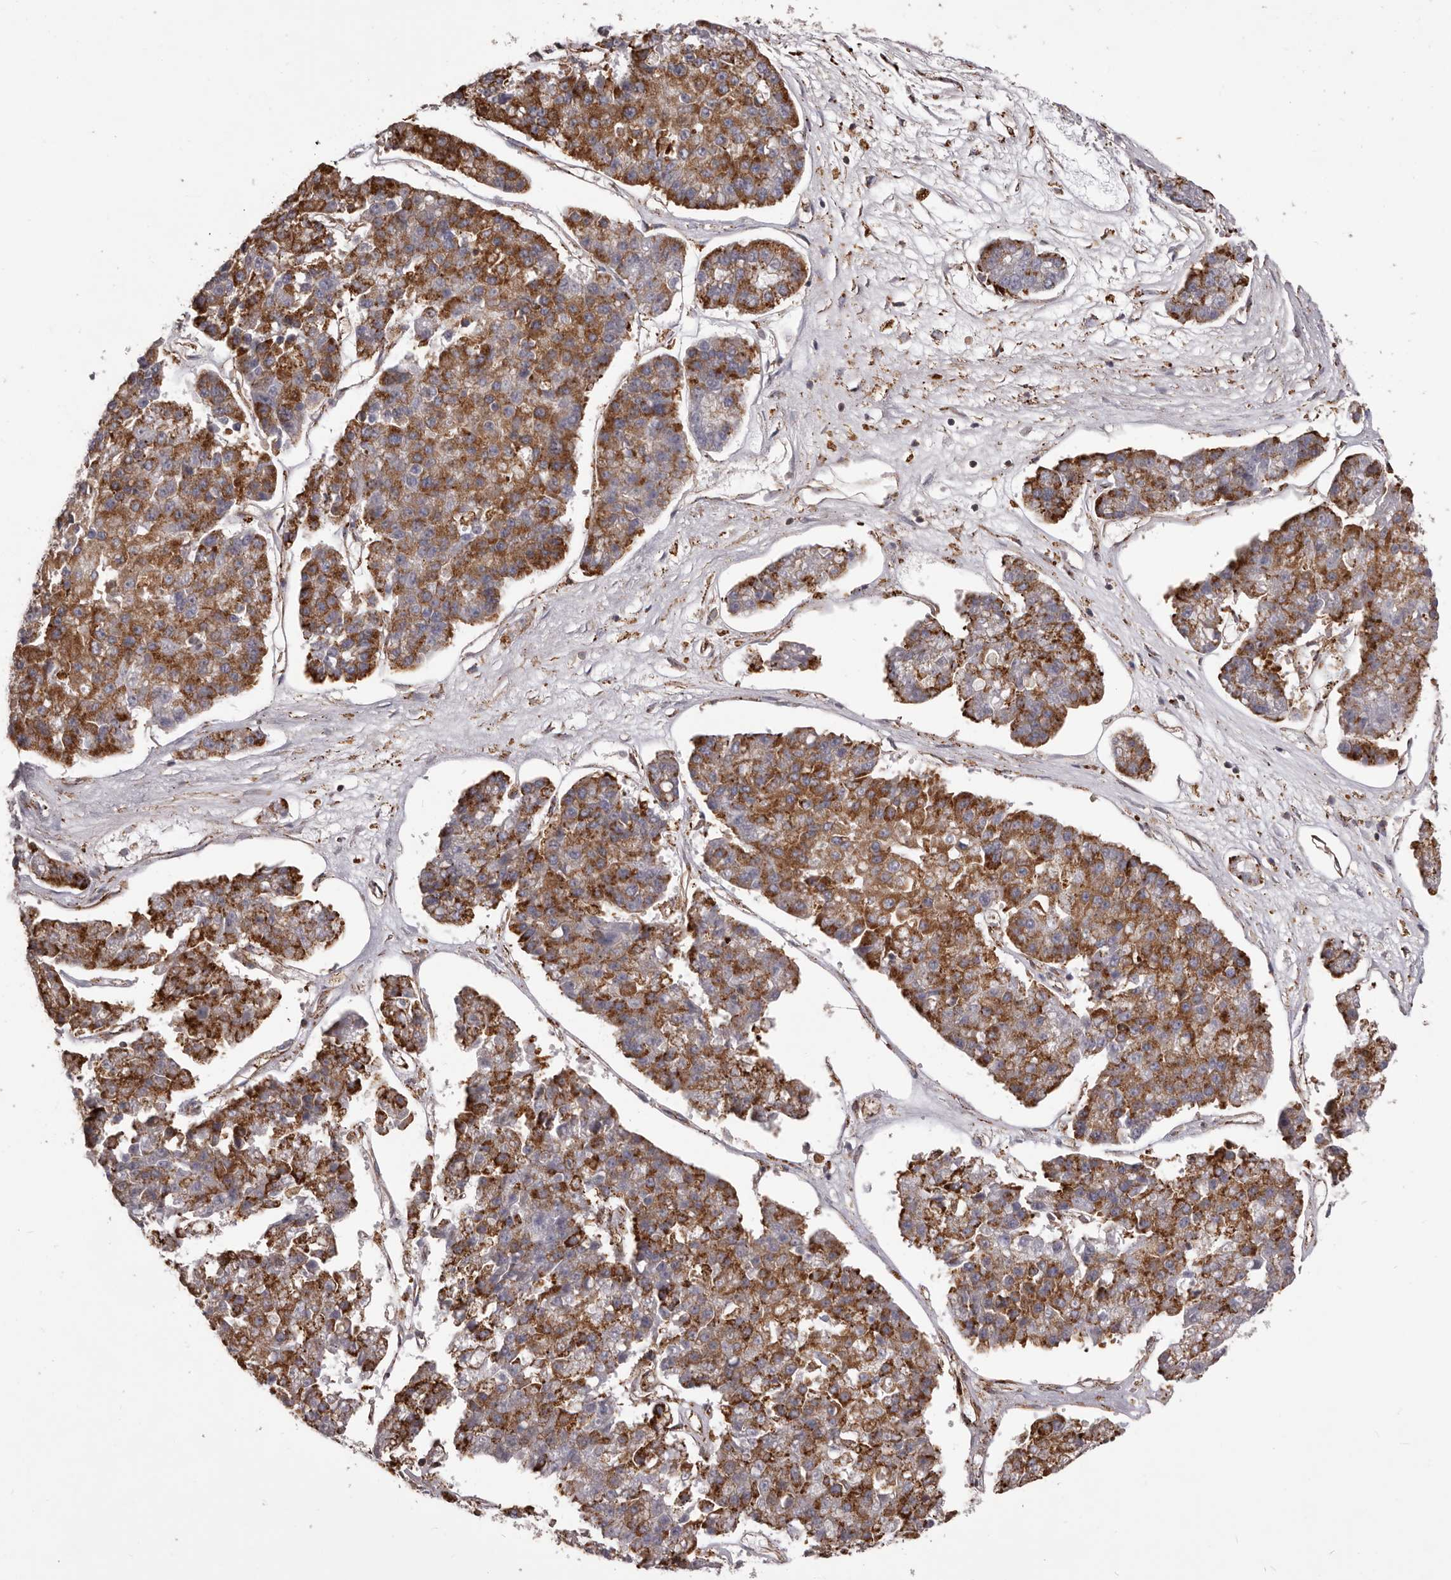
{"staining": {"intensity": "moderate", "quantity": ">75%", "location": "cytoplasmic/membranous"}, "tissue": "pancreatic cancer", "cell_type": "Tumor cells", "image_type": "cancer", "snomed": [{"axis": "morphology", "description": "Adenocarcinoma, NOS"}, {"axis": "topography", "description": "Pancreas"}], "caption": "This histopathology image shows IHC staining of human pancreatic cancer, with medium moderate cytoplasmic/membranous expression in approximately >75% of tumor cells.", "gene": "ALPK1", "patient": {"sex": "male", "age": 50}}